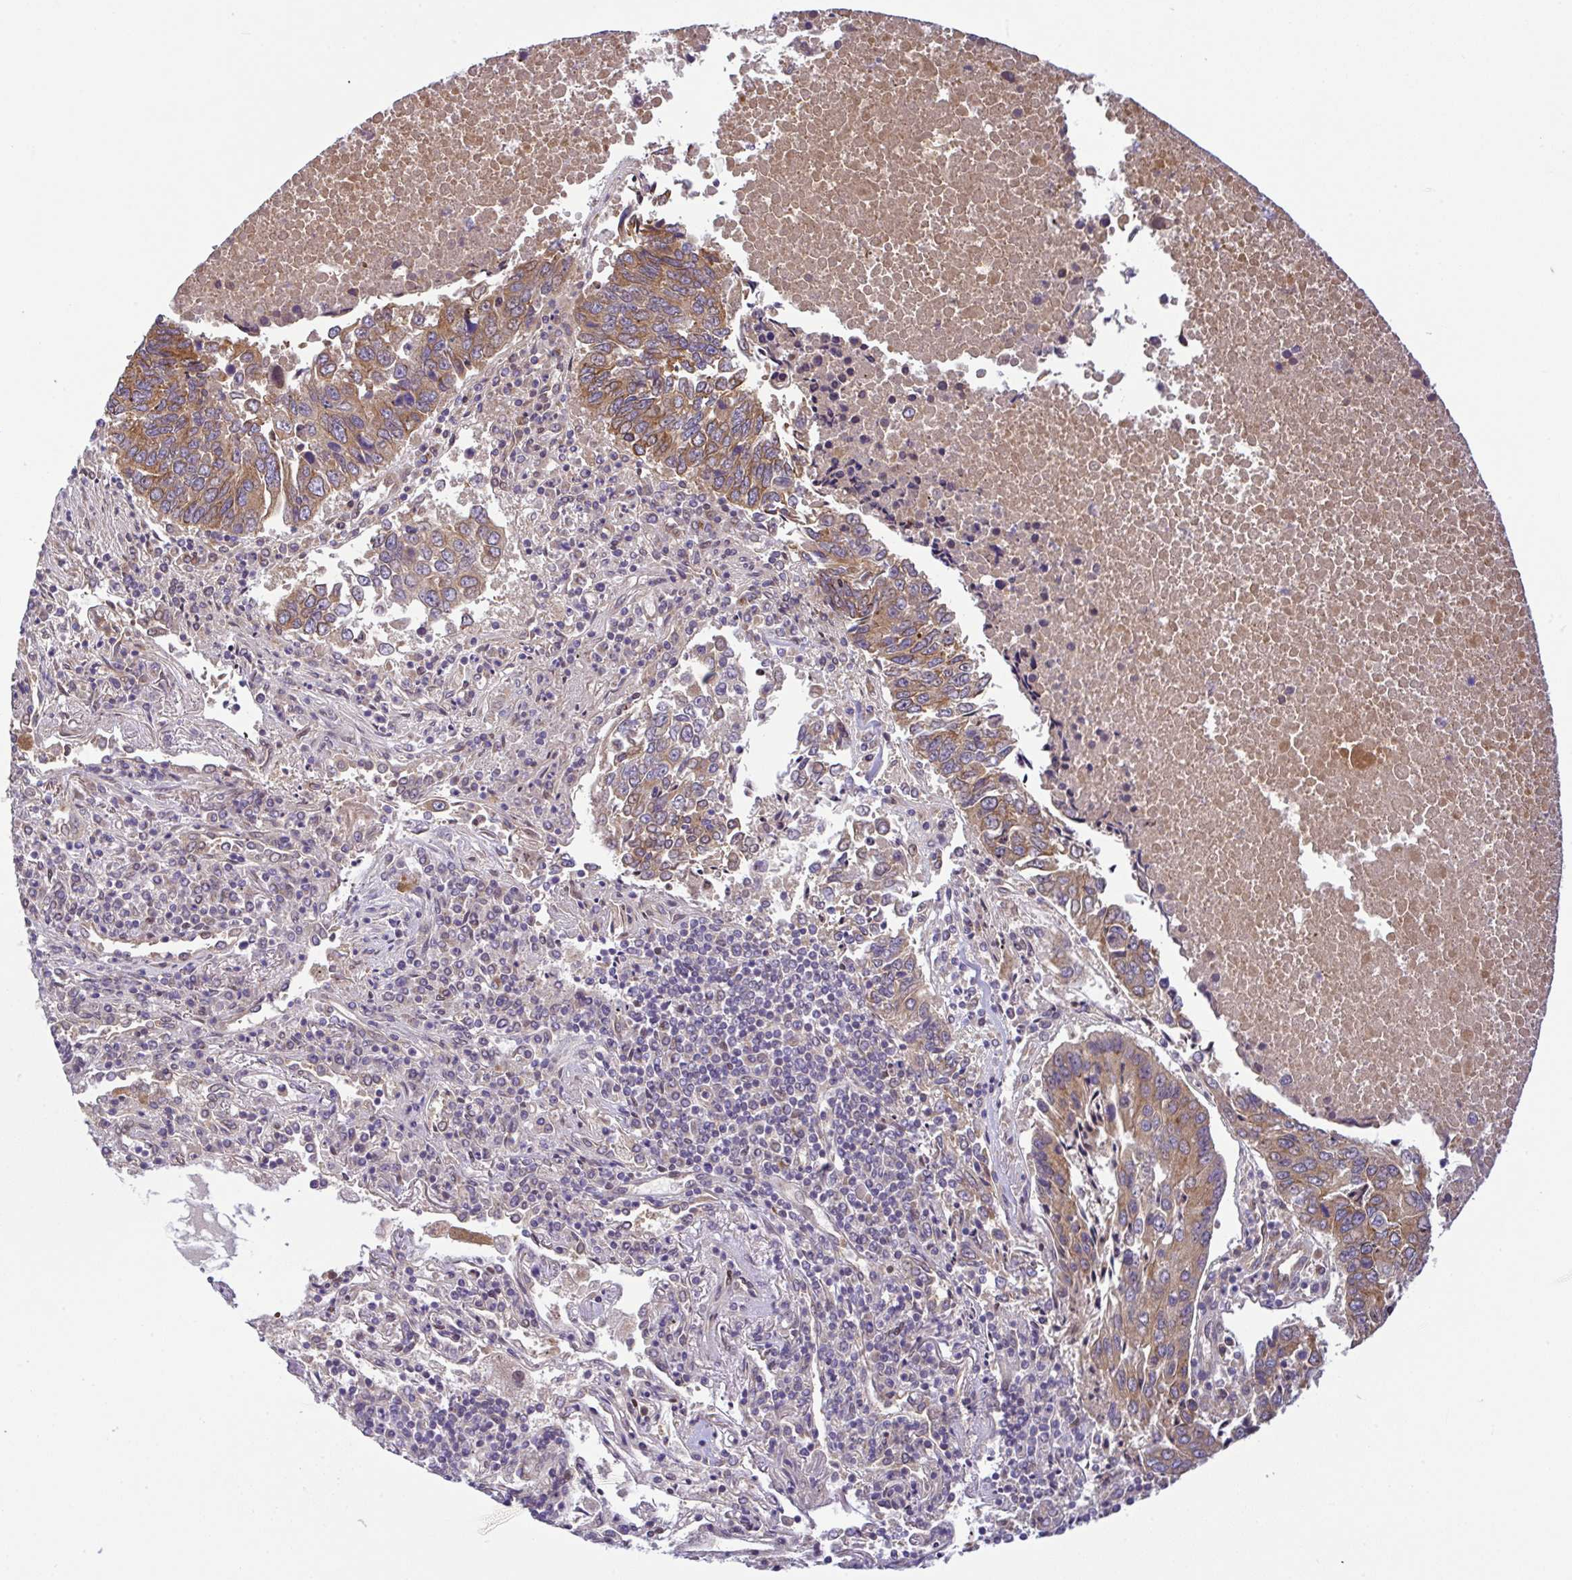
{"staining": {"intensity": "moderate", "quantity": ">75%", "location": "cytoplasmic/membranous"}, "tissue": "lung cancer", "cell_type": "Tumor cells", "image_type": "cancer", "snomed": [{"axis": "morphology", "description": "Squamous cell carcinoma, NOS"}, {"axis": "topography", "description": "Lung"}], "caption": "A histopathology image of human lung cancer stained for a protein displays moderate cytoplasmic/membranous brown staining in tumor cells.", "gene": "UBE4A", "patient": {"sex": "female", "age": 66}}